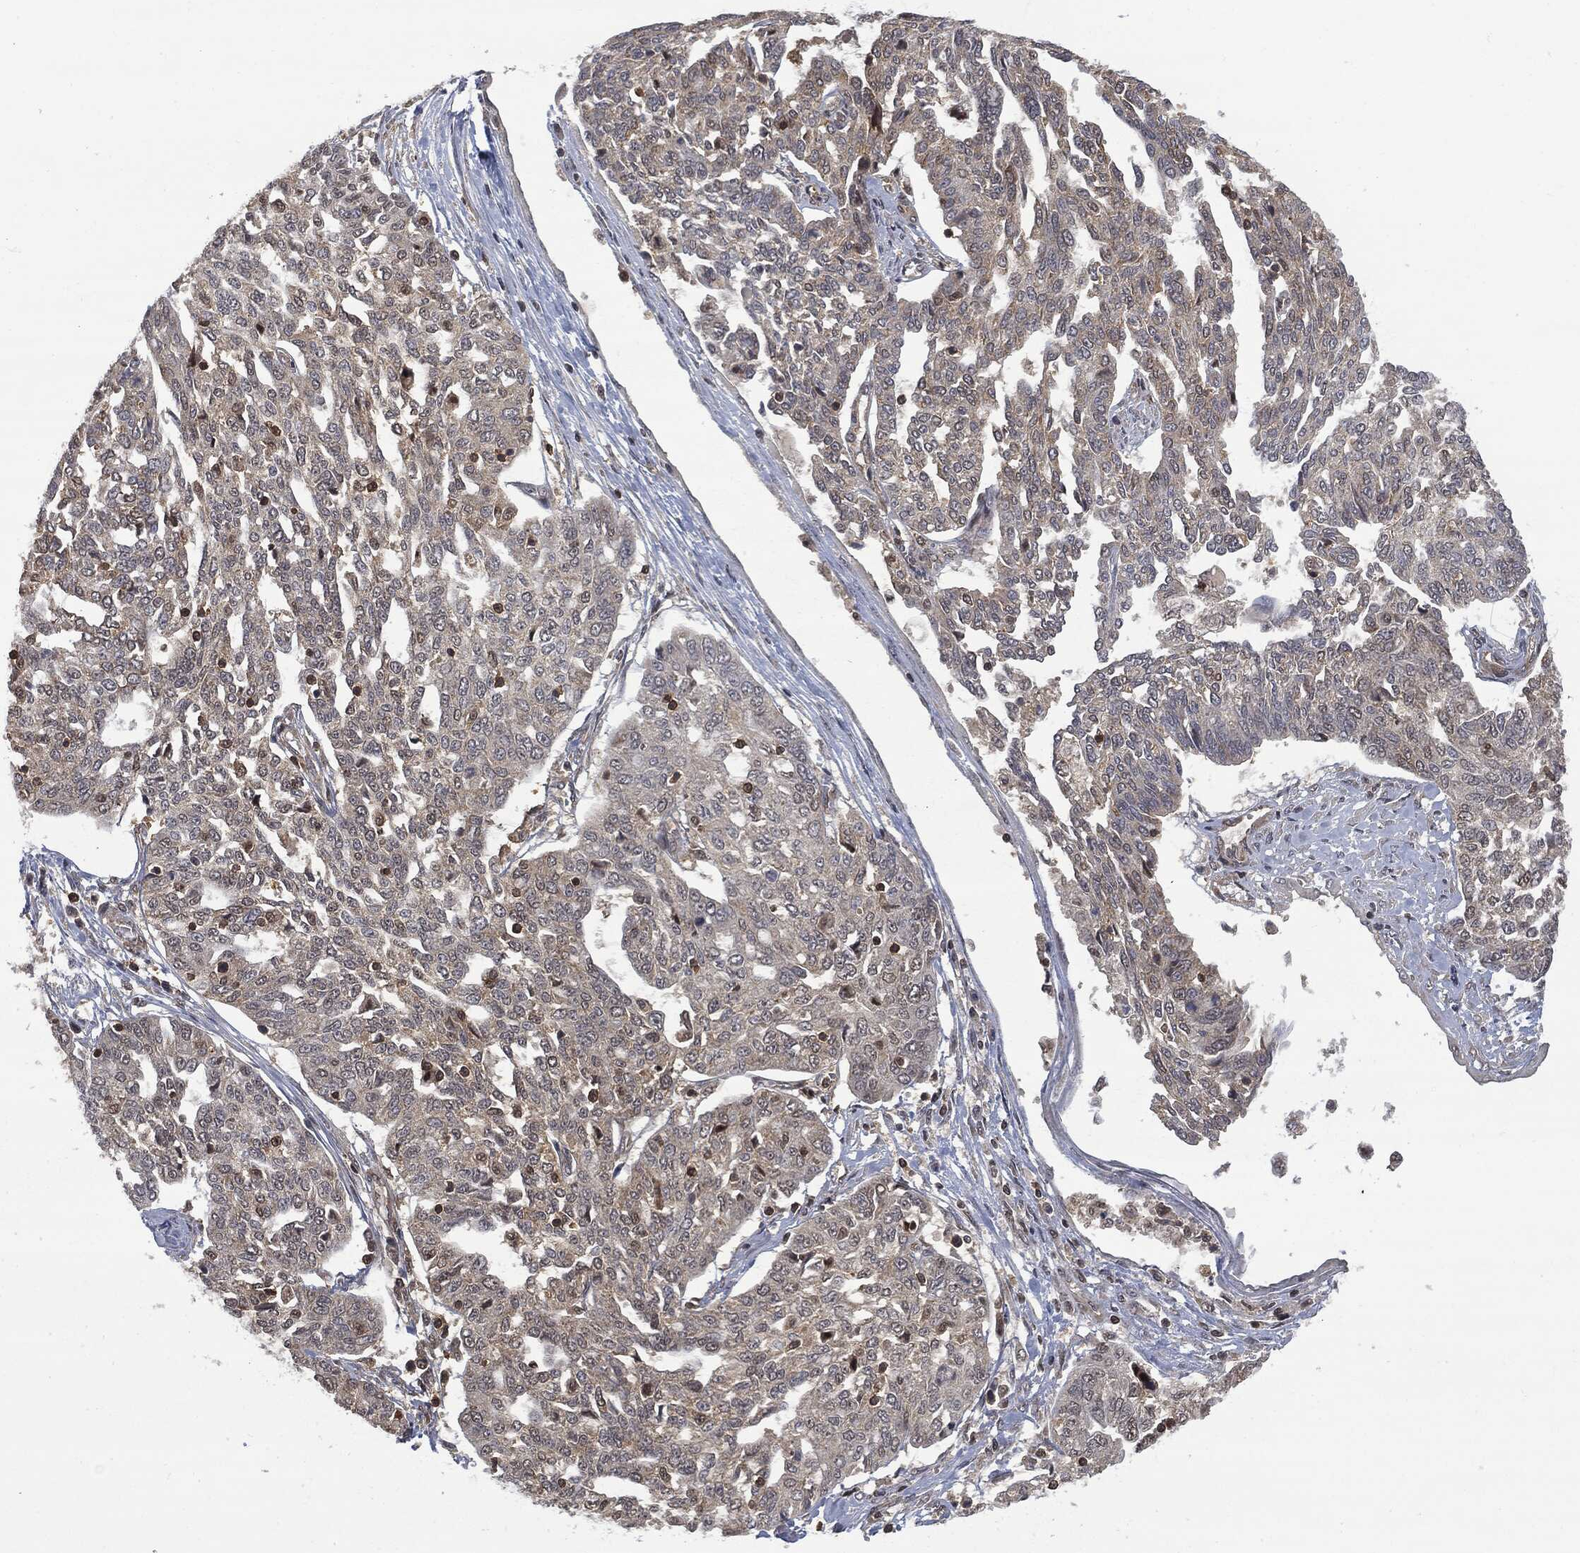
{"staining": {"intensity": "negative", "quantity": "none", "location": "none"}, "tissue": "ovarian cancer", "cell_type": "Tumor cells", "image_type": "cancer", "snomed": [{"axis": "morphology", "description": "Cystadenocarcinoma, serous, NOS"}, {"axis": "topography", "description": "Ovary"}], "caption": "Serous cystadenocarcinoma (ovarian) was stained to show a protein in brown. There is no significant positivity in tumor cells.", "gene": "PSMB10", "patient": {"sex": "female", "age": 67}}